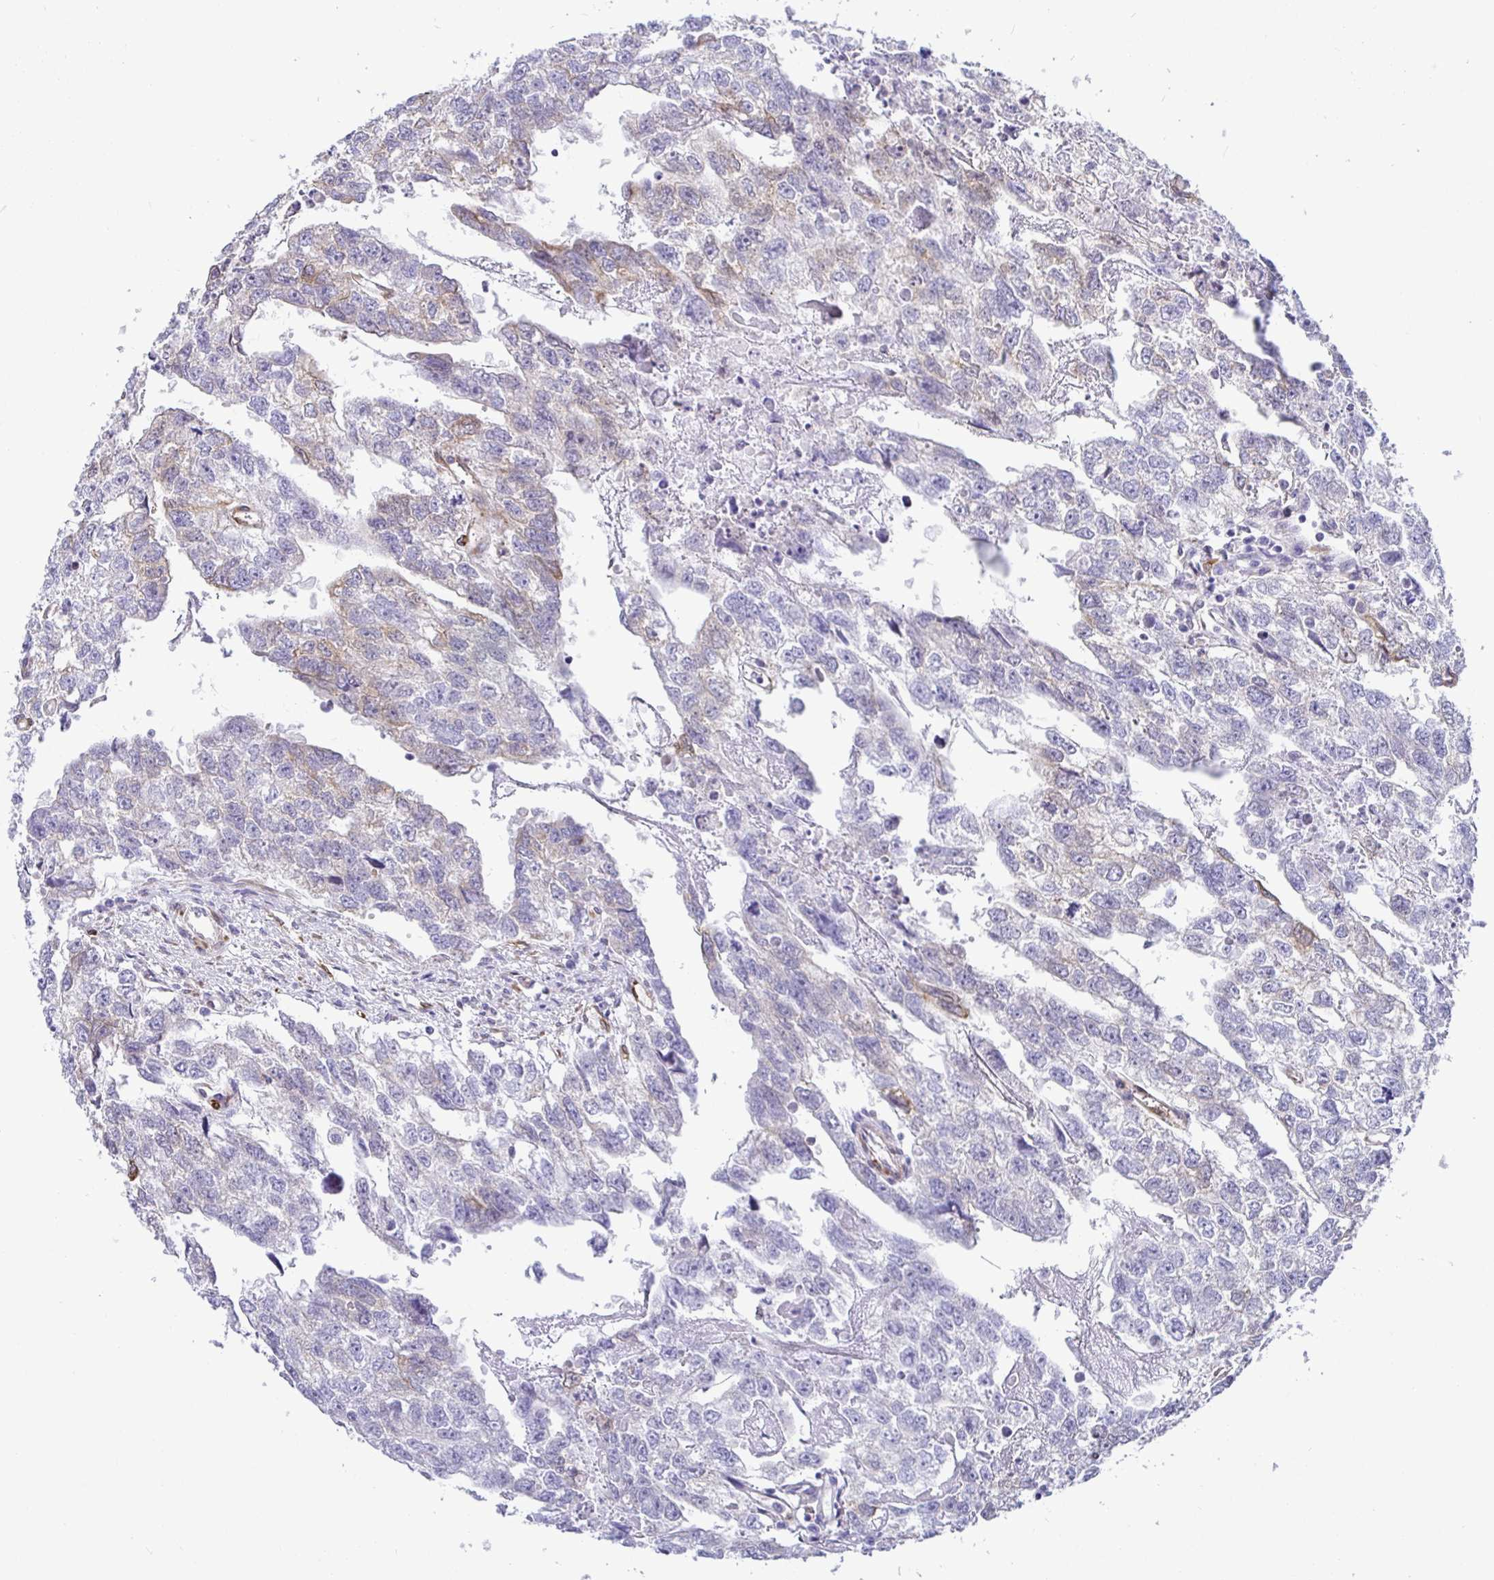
{"staining": {"intensity": "weak", "quantity": "<25%", "location": "cytoplasmic/membranous"}, "tissue": "testis cancer", "cell_type": "Tumor cells", "image_type": "cancer", "snomed": [{"axis": "morphology", "description": "Carcinoma, Embryonal, NOS"}, {"axis": "morphology", "description": "Teratoma, malignant, NOS"}, {"axis": "topography", "description": "Testis"}], "caption": "There is no significant positivity in tumor cells of testis embryonal carcinoma. (DAB (3,3'-diaminobenzidine) immunohistochemistry visualized using brightfield microscopy, high magnification).", "gene": "TP53I11", "patient": {"sex": "male", "age": 44}}